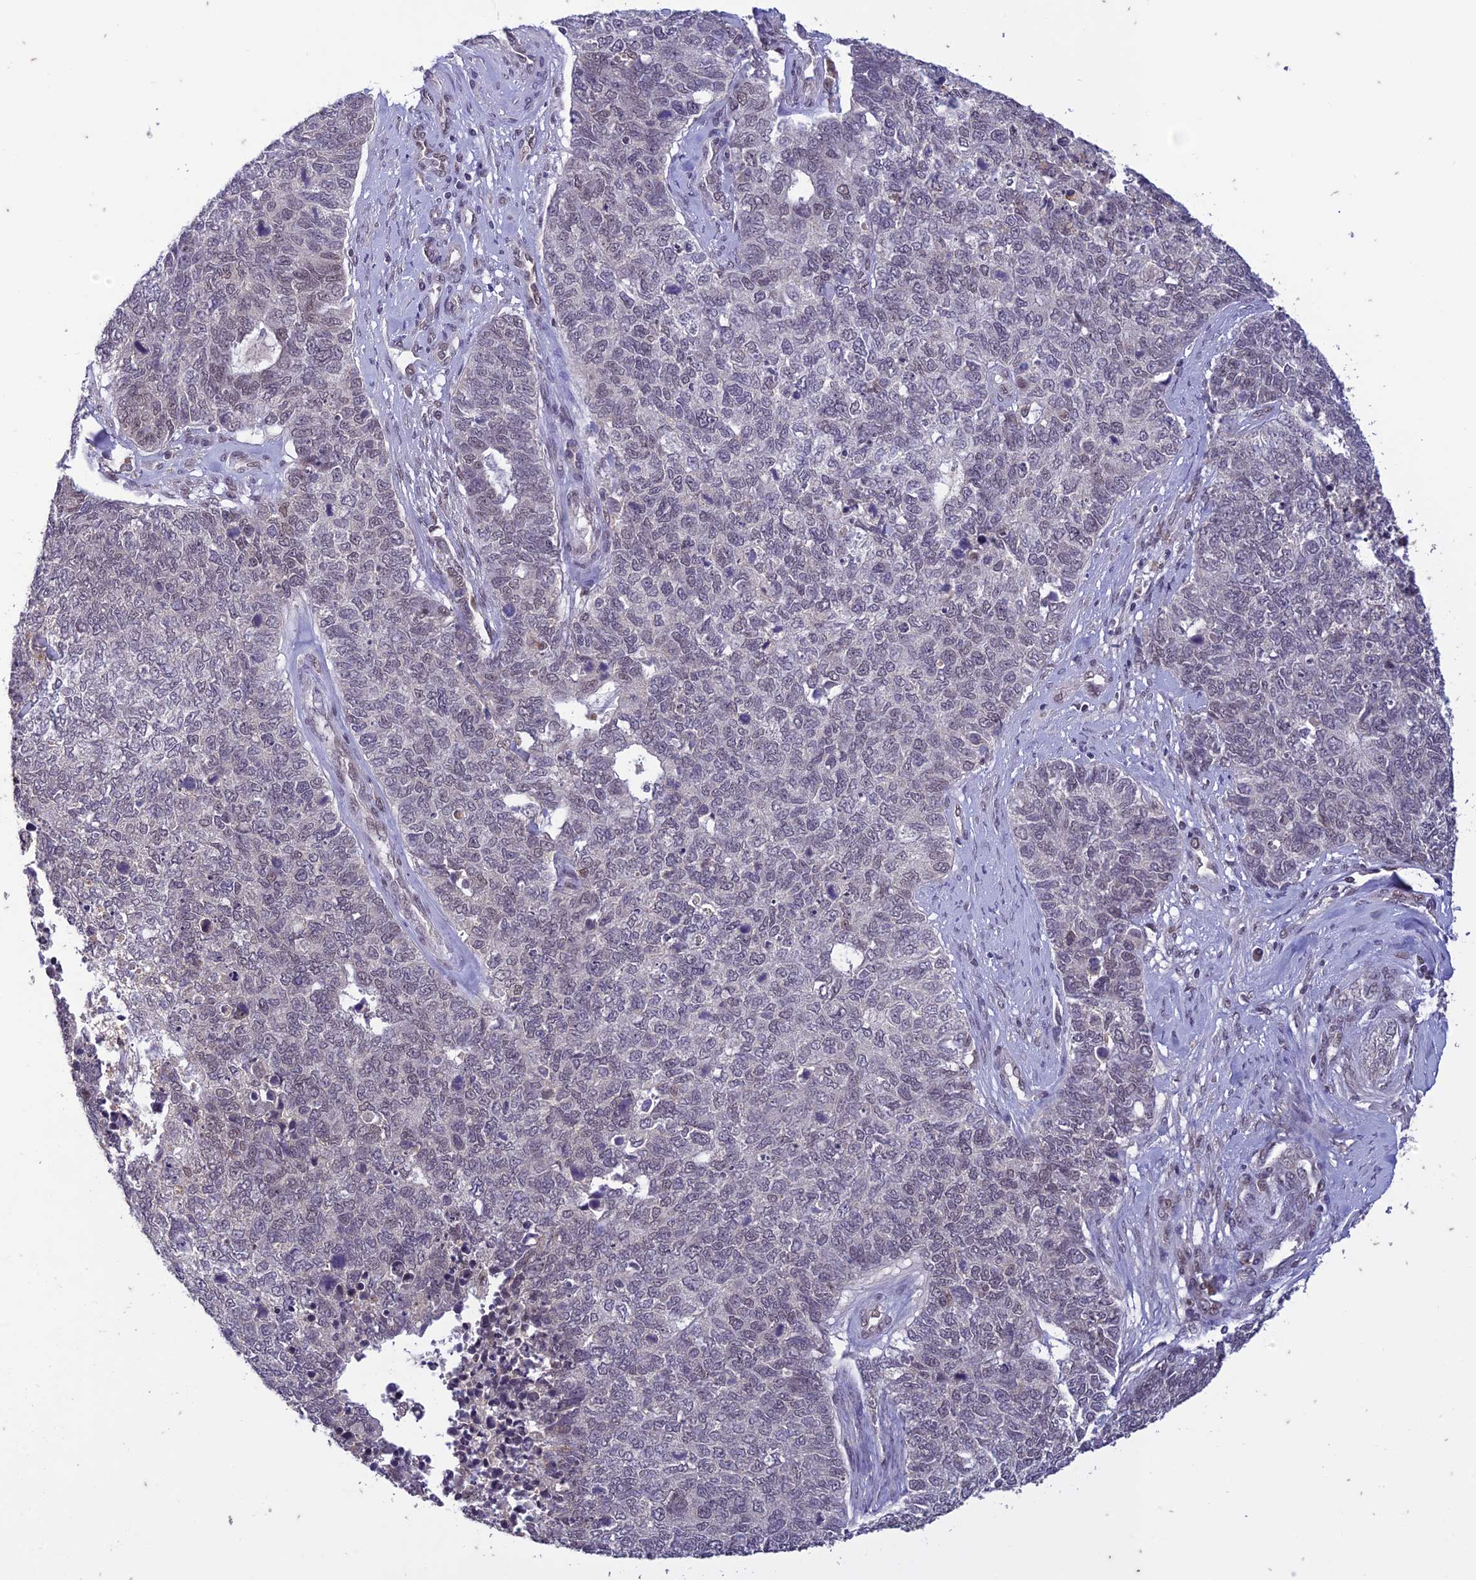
{"staining": {"intensity": "negative", "quantity": "none", "location": "none"}, "tissue": "cervical cancer", "cell_type": "Tumor cells", "image_type": "cancer", "snomed": [{"axis": "morphology", "description": "Squamous cell carcinoma, NOS"}, {"axis": "topography", "description": "Cervix"}], "caption": "IHC of human cervical squamous cell carcinoma shows no expression in tumor cells.", "gene": "POP4", "patient": {"sex": "female", "age": 63}}